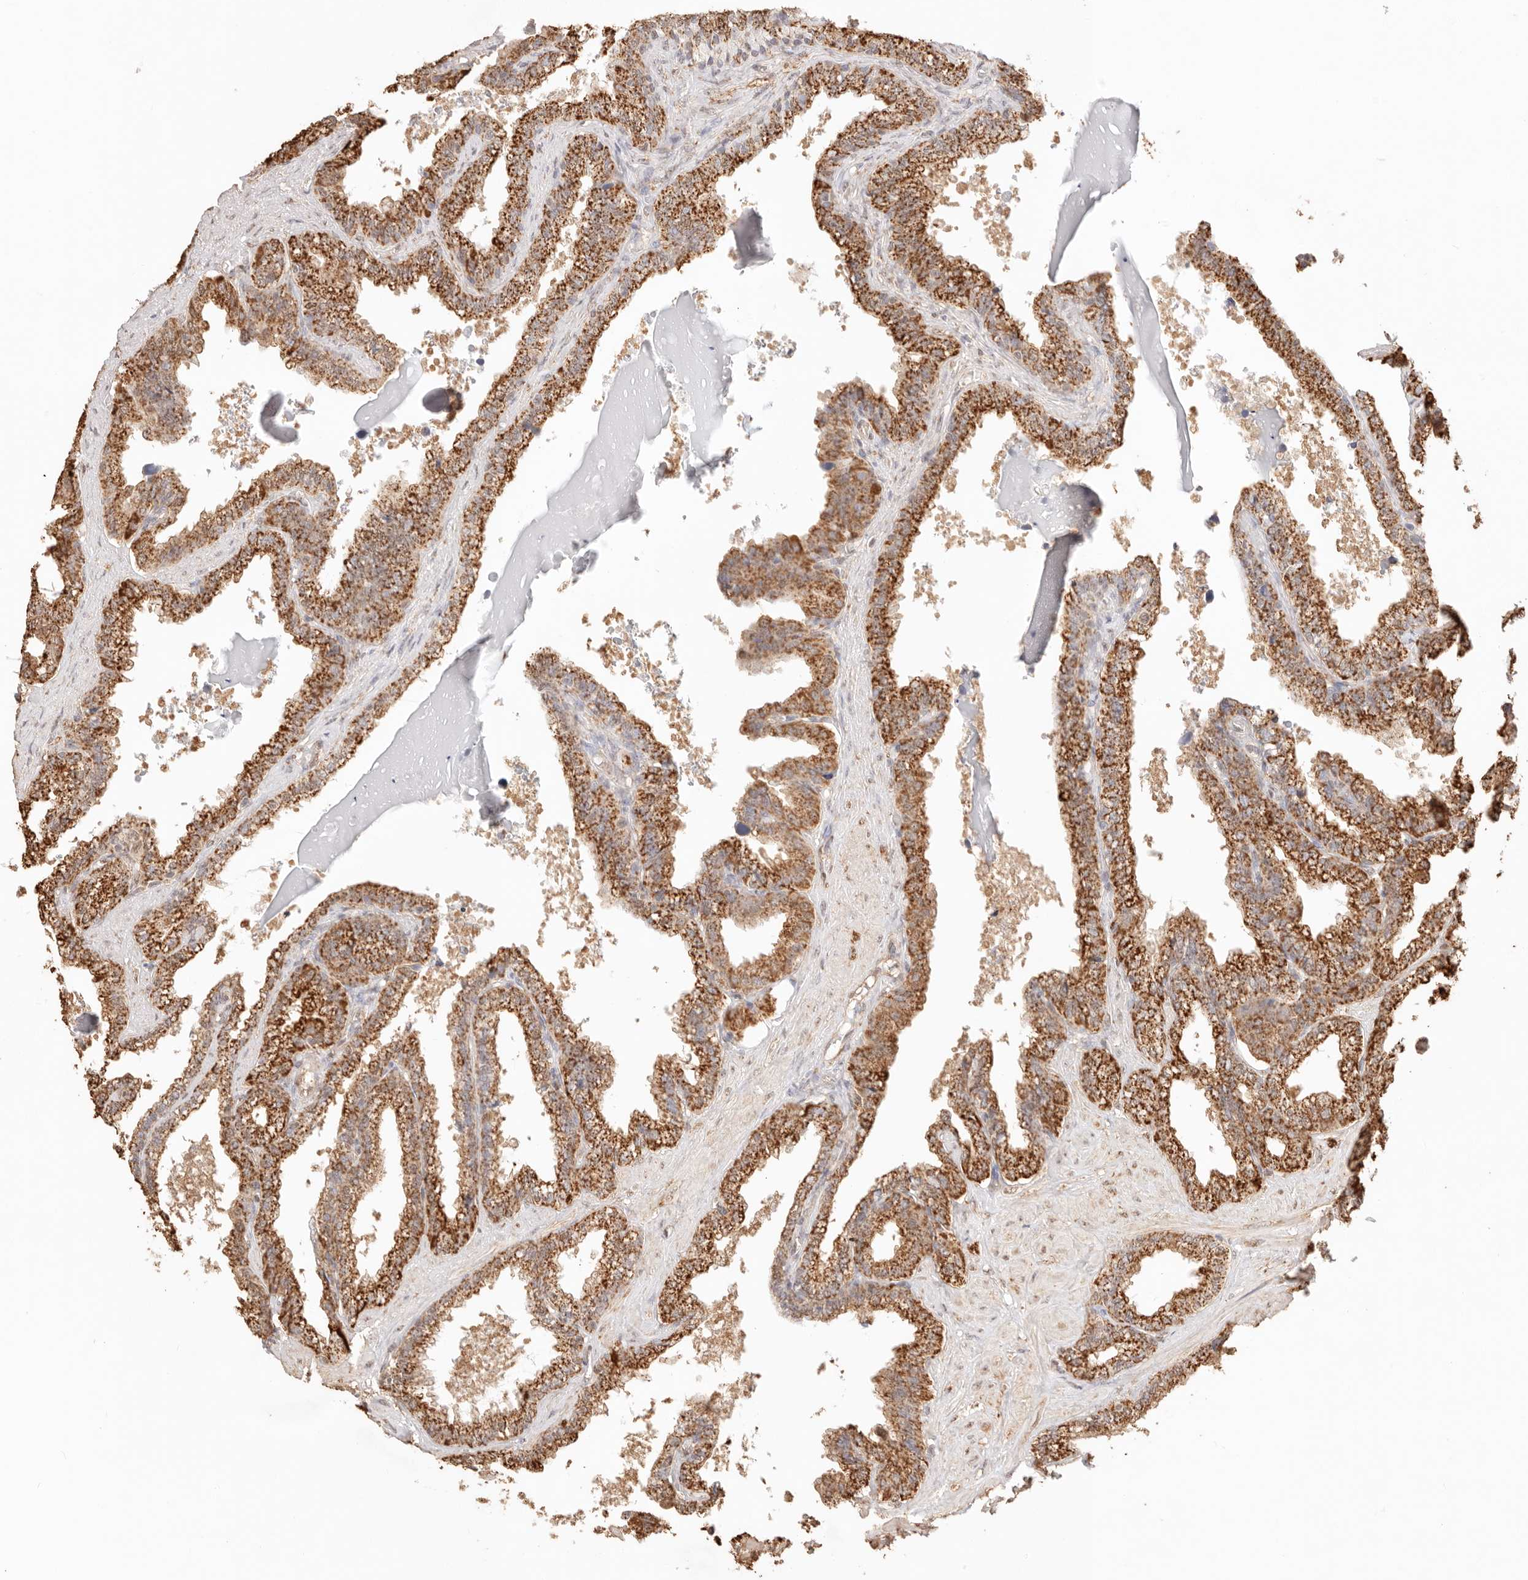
{"staining": {"intensity": "strong", "quantity": ">75%", "location": "cytoplasmic/membranous"}, "tissue": "seminal vesicle", "cell_type": "Glandular cells", "image_type": "normal", "snomed": [{"axis": "morphology", "description": "Normal tissue, NOS"}, {"axis": "topography", "description": "Seminal veicle"}], "caption": "Glandular cells display high levels of strong cytoplasmic/membranous expression in about >75% of cells in unremarkable human seminal vesicle.", "gene": "IL1R2", "patient": {"sex": "male", "age": 46}}